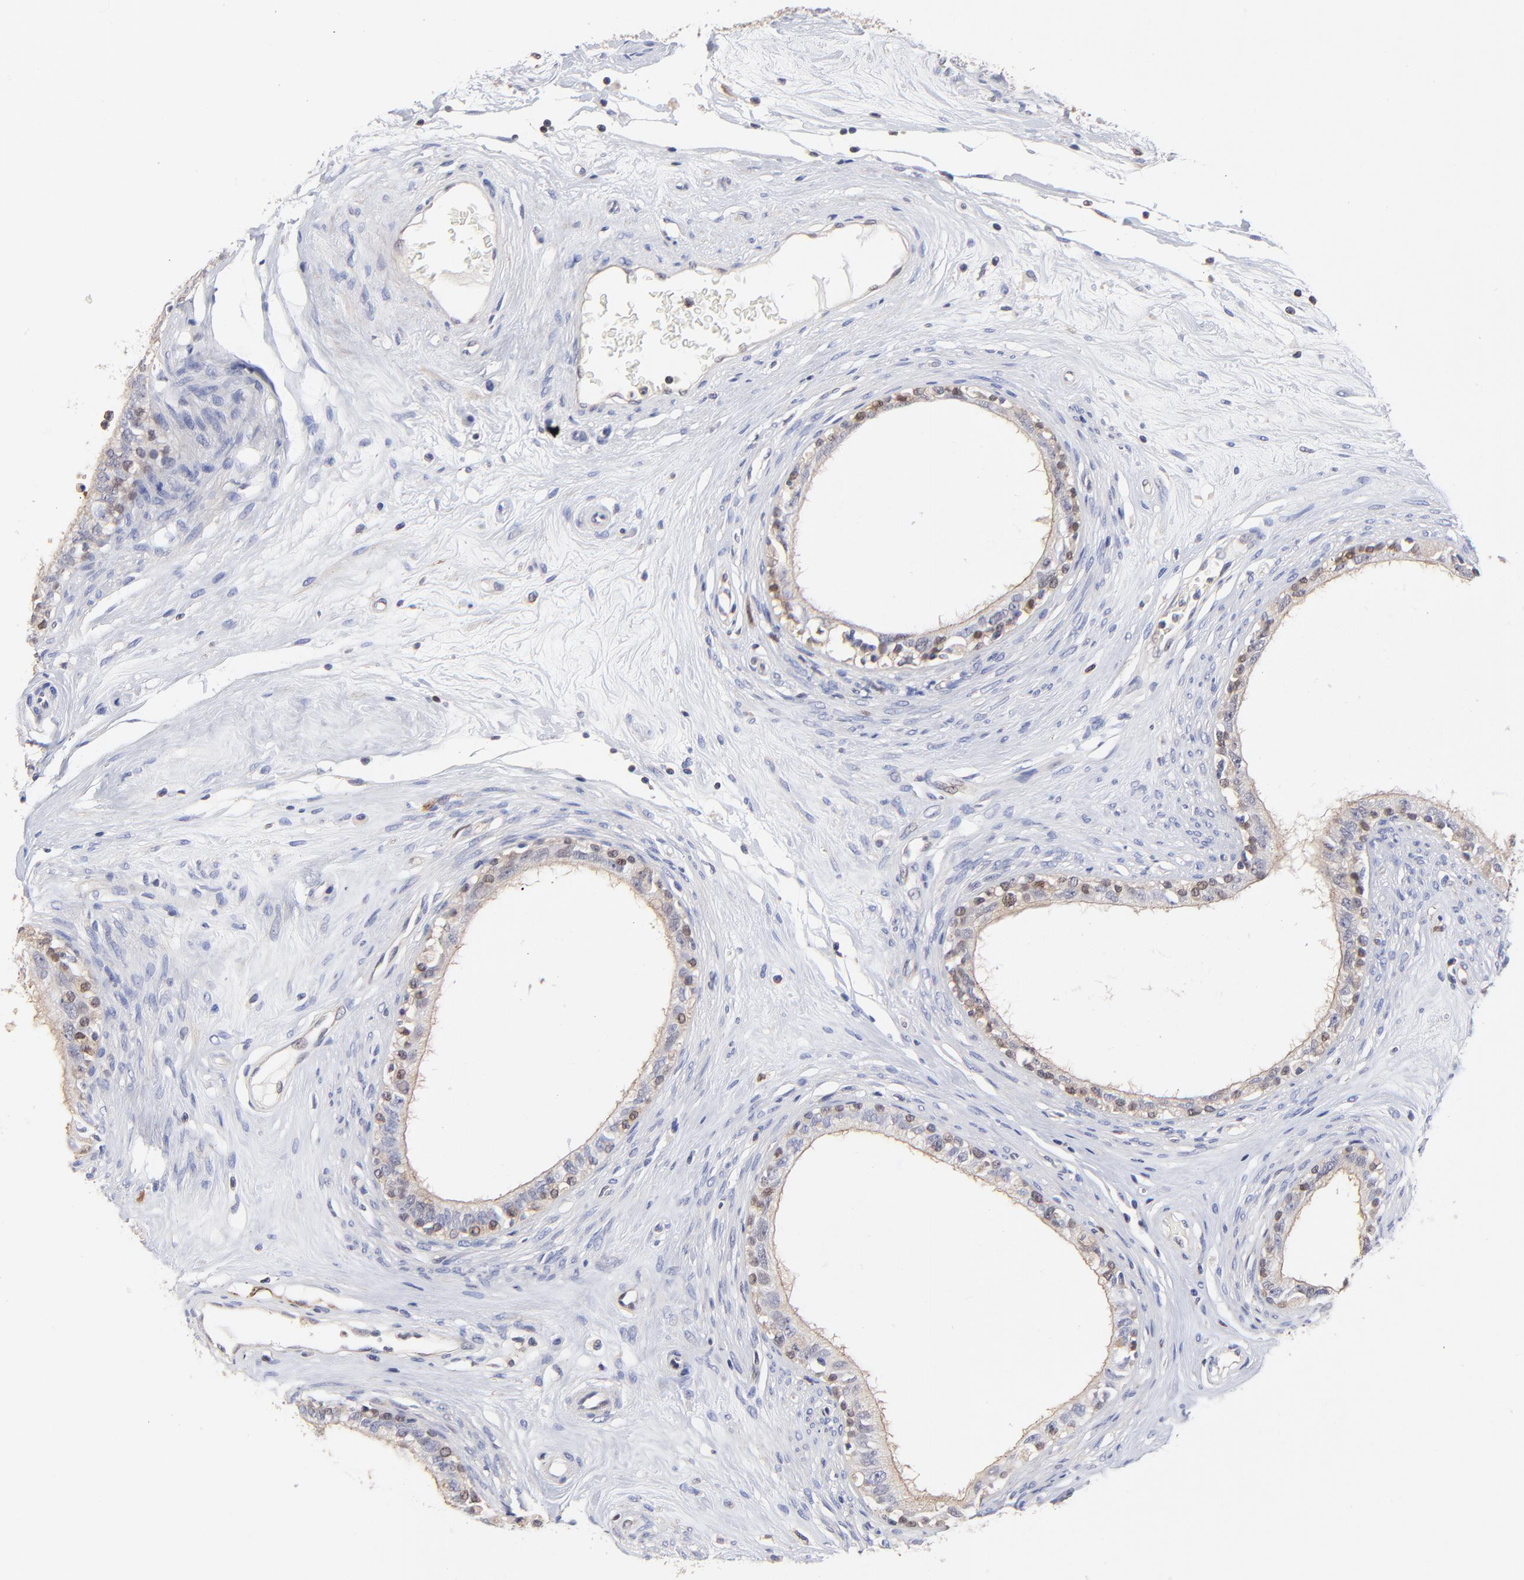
{"staining": {"intensity": "moderate", "quantity": ">75%", "location": "cytoplasmic/membranous,nuclear"}, "tissue": "epididymis", "cell_type": "Glandular cells", "image_type": "normal", "snomed": [{"axis": "morphology", "description": "Normal tissue, NOS"}, {"axis": "morphology", "description": "Inflammation, NOS"}, {"axis": "topography", "description": "Epididymis"}], "caption": "Immunohistochemistry (IHC) micrograph of unremarkable epididymis stained for a protein (brown), which shows medium levels of moderate cytoplasmic/membranous,nuclear positivity in about >75% of glandular cells.", "gene": "DCTPP1", "patient": {"sex": "male", "age": 84}}